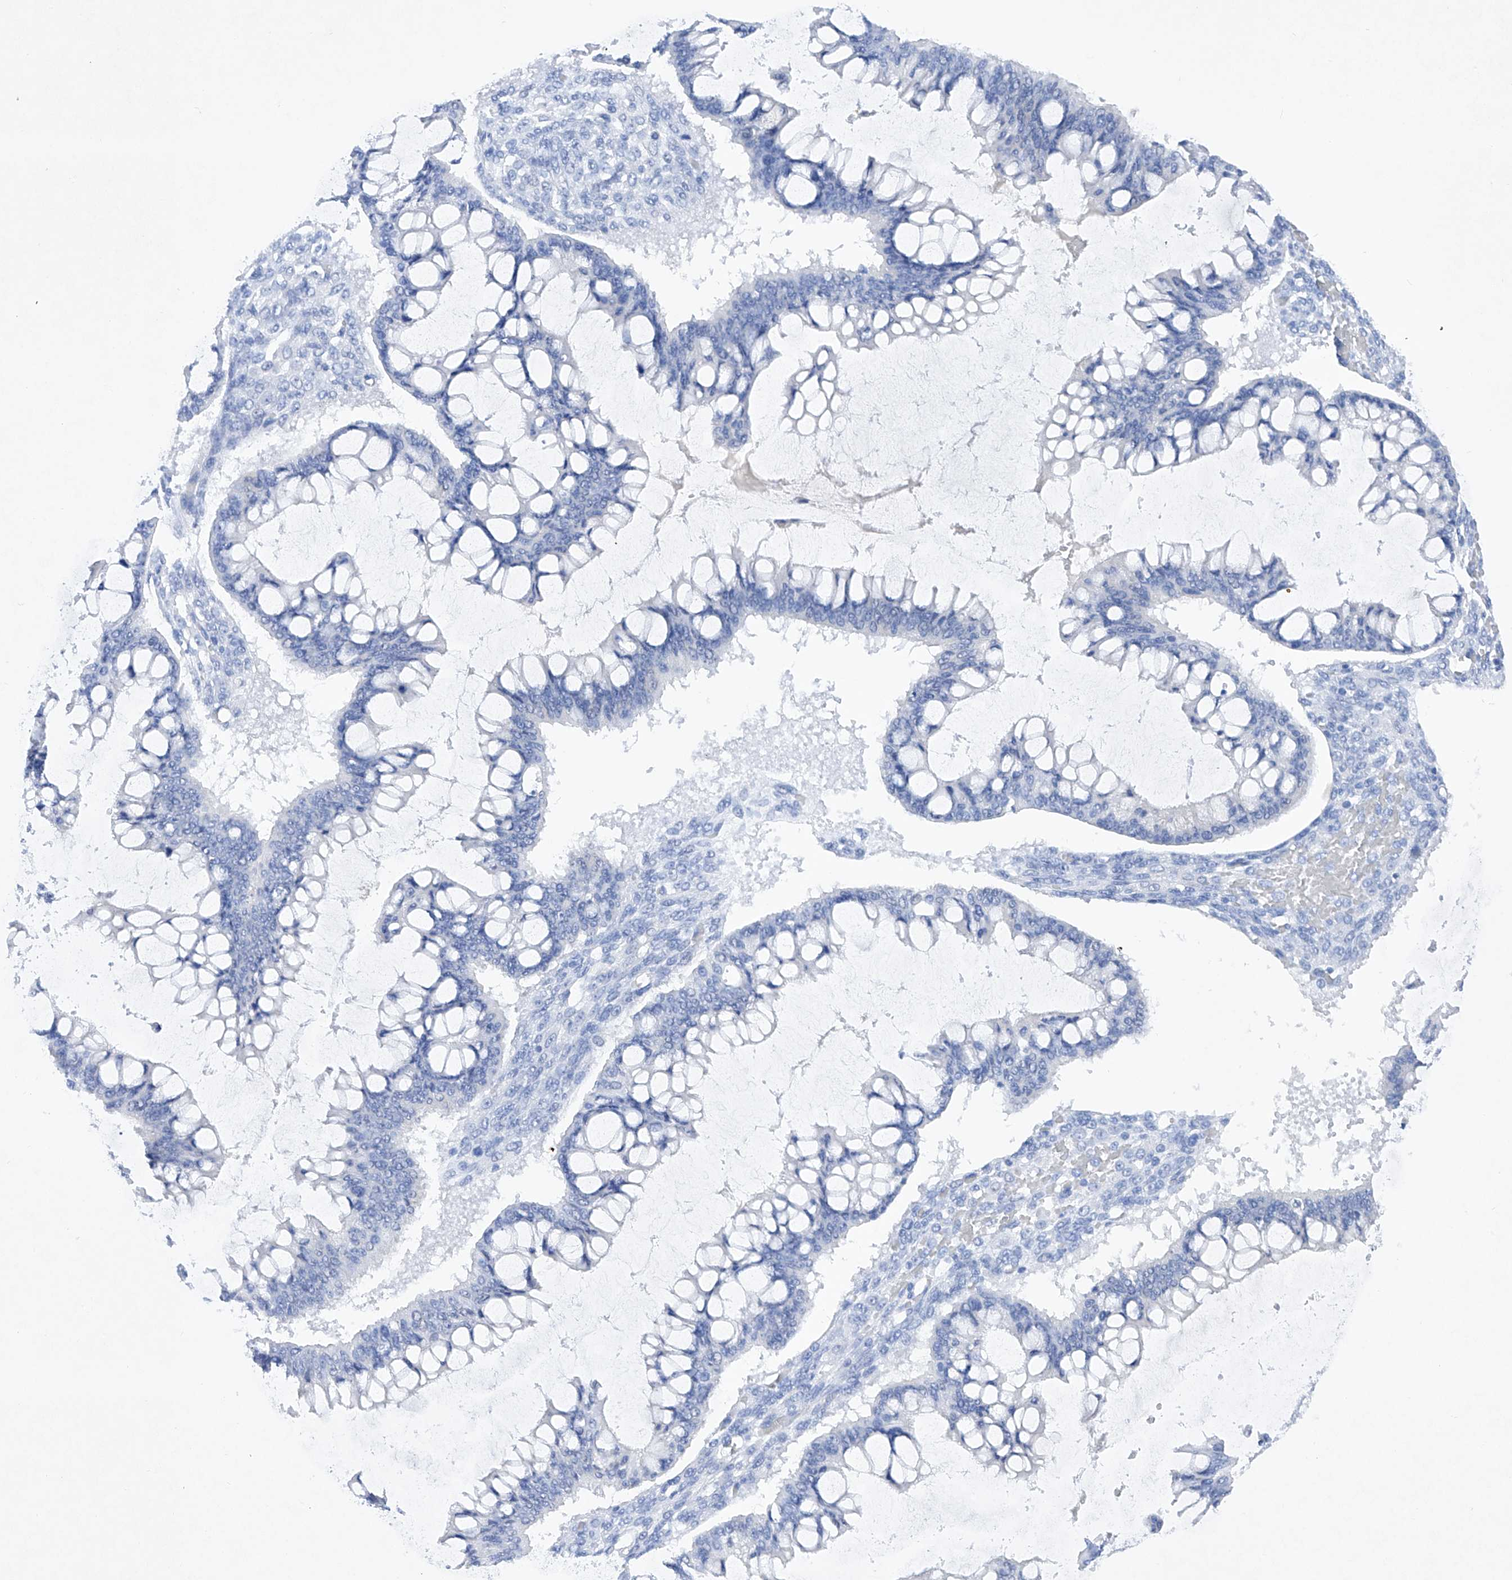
{"staining": {"intensity": "negative", "quantity": "none", "location": "none"}, "tissue": "ovarian cancer", "cell_type": "Tumor cells", "image_type": "cancer", "snomed": [{"axis": "morphology", "description": "Cystadenocarcinoma, mucinous, NOS"}, {"axis": "topography", "description": "Ovary"}], "caption": "Immunohistochemistry histopathology image of mucinous cystadenocarcinoma (ovarian) stained for a protein (brown), which exhibits no positivity in tumor cells. The staining is performed using DAB brown chromogen with nuclei counter-stained in using hematoxylin.", "gene": "BARX2", "patient": {"sex": "female", "age": 73}}